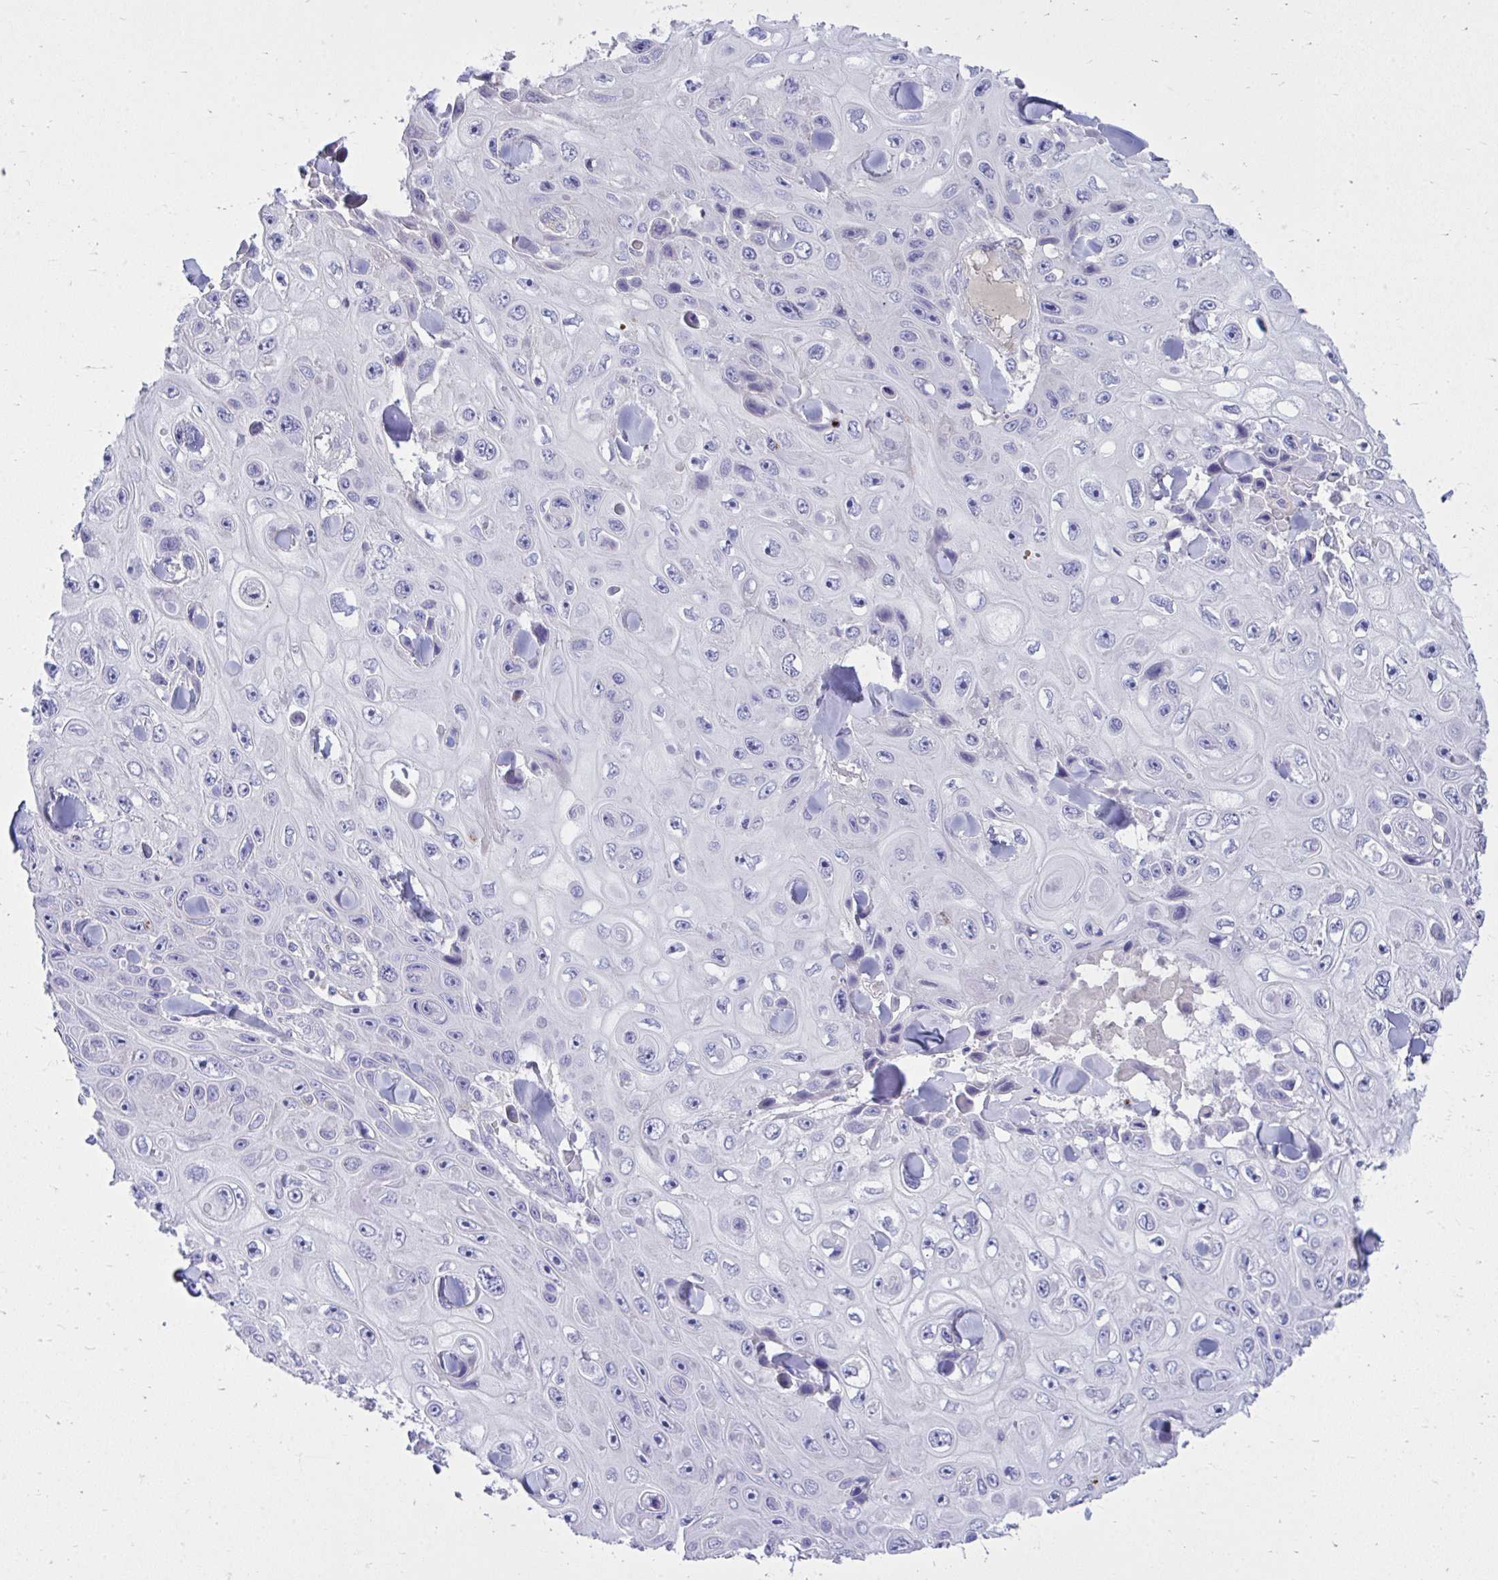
{"staining": {"intensity": "negative", "quantity": "none", "location": "none"}, "tissue": "skin cancer", "cell_type": "Tumor cells", "image_type": "cancer", "snomed": [{"axis": "morphology", "description": "Squamous cell carcinoma, NOS"}, {"axis": "topography", "description": "Skin"}], "caption": "DAB (3,3'-diaminobenzidine) immunohistochemical staining of human skin cancer (squamous cell carcinoma) shows no significant positivity in tumor cells.", "gene": "TP53I11", "patient": {"sex": "male", "age": 82}}